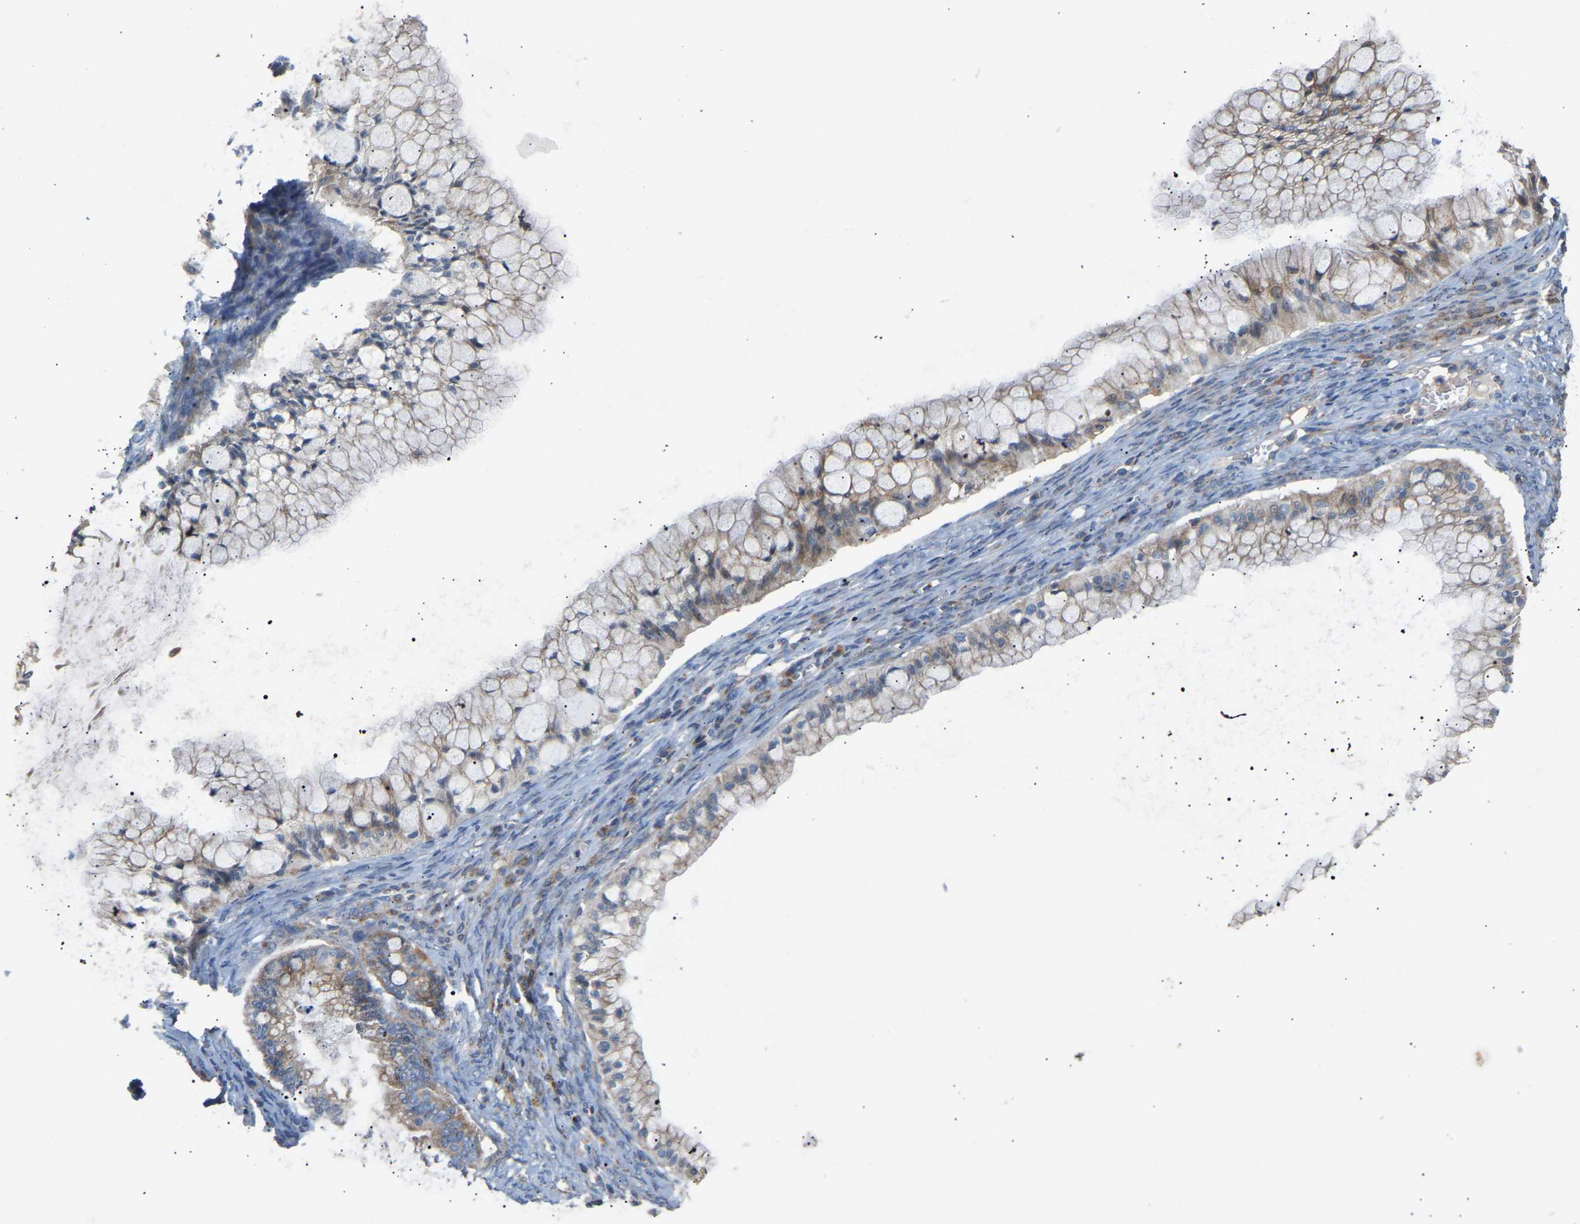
{"staining": {"intensity": "weak", "quantity": "25%-75%", "location": "cytoplasmic/membranous"}, "tissue": "ovarian cancer", "cell_type": "Tumor cells", "image_type": "cancer", "snomed": [{"axis": "morphology", "description": "Cystadenocarcinoma, mucinous, NOS"}, {"axis": "topography", "description": "Ovary"}], "caption": "The image reveals immunohistochemical staining of ovarian mucinous cystadenocarcinoma. There is weak cytoplasmic/membranous expression is present in about 25%-75% of tumor cells. The protein of interest is stained brown, and the nuclei are stained in blue (DAB (3,3'-diaminobenzidine) IHC with brightfield microscopy, high magnification).", "gene": "RGP1", "patient": {"sex": "female", "age": 57}}